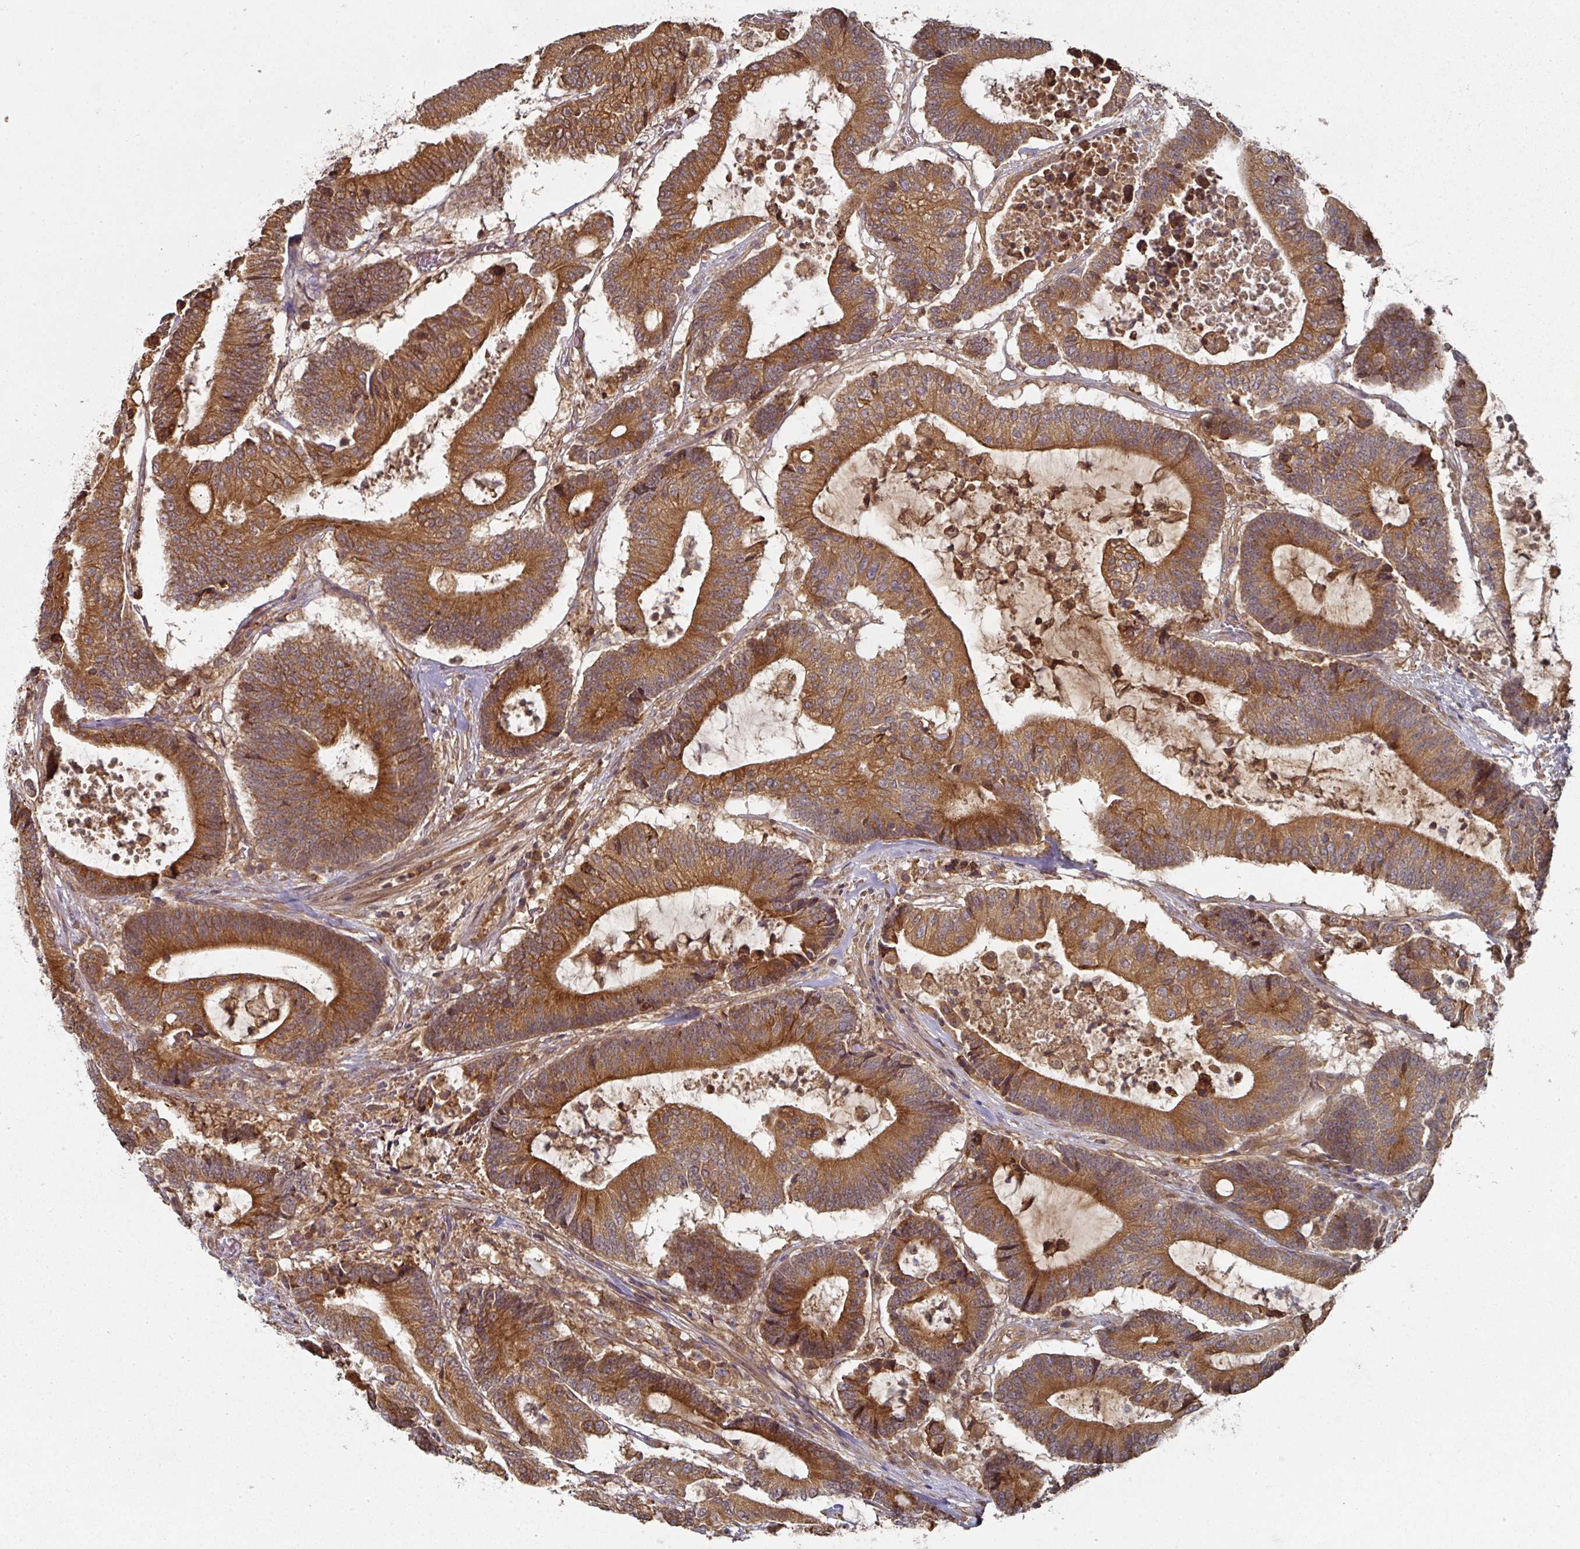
{"staining": {"intensity": "strong", "quantity": ">75%", "location": "cytoplasmic/membranous"}, "tissue": "colorectal cancer", "cell_type": "Tumor cells", "image_type": "cancer", "snomed": [{"axis": "morphology", "description": "Adenocarcinoma, NOS"}, {"axis": "topography", "description": "Colon"}], "caption": "Immunohistochemistry (DAB) staining of human colorectal cancer (adenocarcinoma) exhibits strong cytoplasmic/membranous protein positivity in about >75% of tumor cells.", "gene": "CEP95", "patient": {"sex": "female", "age": 84}}